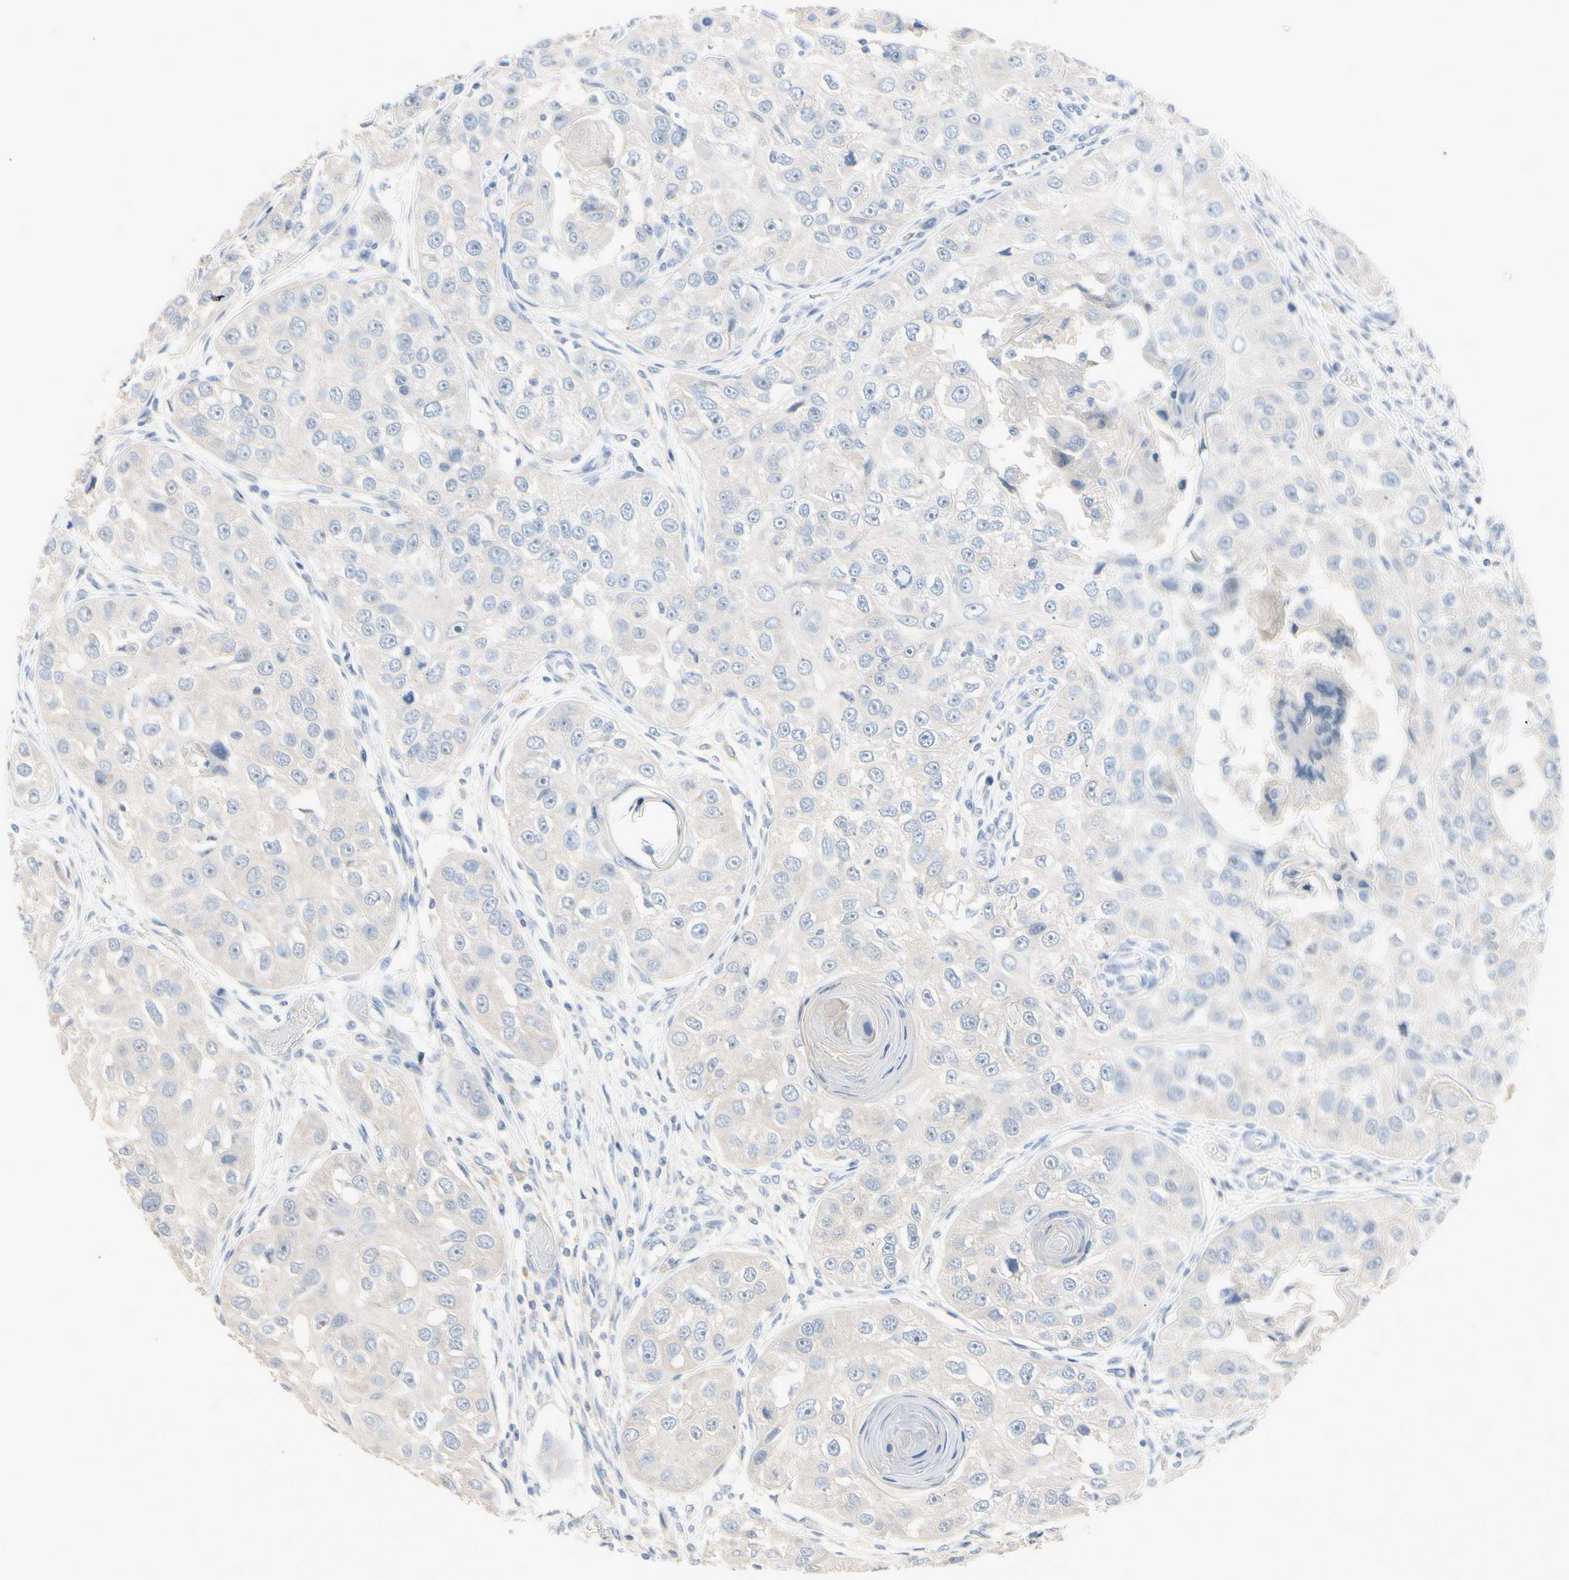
{"staining": {"intensity": "negative", "quantity": "none", "location": "none"}, "tissue": "head and neck cancer", "cell_type": "Tumor cells", "image_type": "cancer", "snomed": [{"axis": "morphology", "description": "Normal tissue, NOS"}, {"axis": "morphology", "description": "Squamous cell carcinoma, NOS"}, {"axis": "topography", "description": "Skeletal muscle"}, {"axis": "topography", "description": "Head-Neck"}], "caption": "This is a micrograph of IHC staining of head and neck cancer, which shows no positivity in tumor cells.", "gene": "MARK1", "patient": {"sex": "male", "age": 51}}